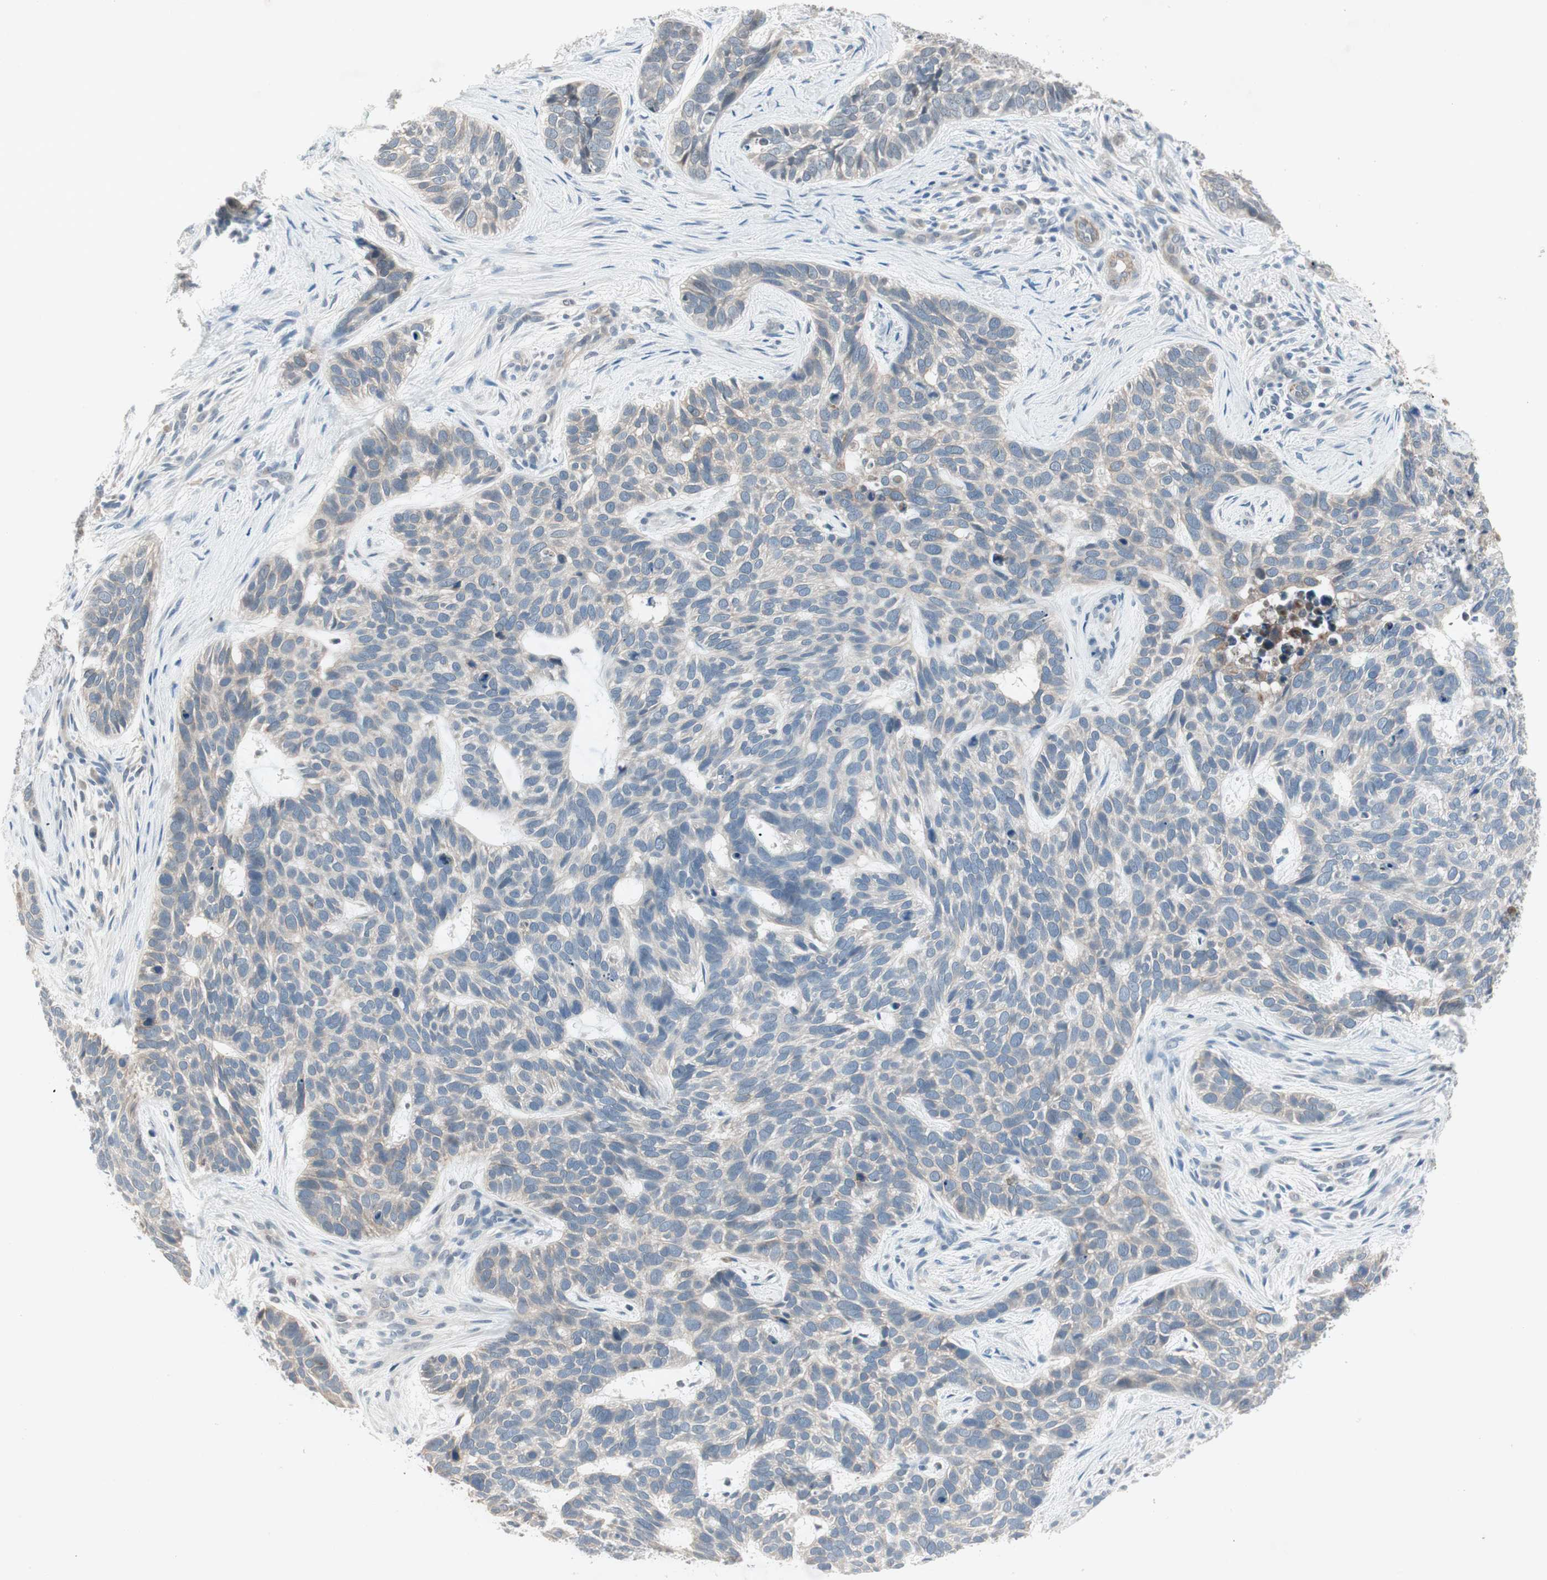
{"staining": {"intensity": "weak", "quantity": "<25%", "location": "cytoplasmic/membranous"}, "tissue": "skin cancer", "cell_type": "Tumor cells", "image_type": "cancer", "snomed": [{"axis": "morphology", "description": "Basal cell carcinoma"}, {"axis": "topography", "description": "Skin"}], "caption": "Skin basal cell carcinoma was stained to show a protein in brown. There is no significant staining in tumor cells.", "gene": "ITGB4", "patient": {"sex": "male", "age": 87}}